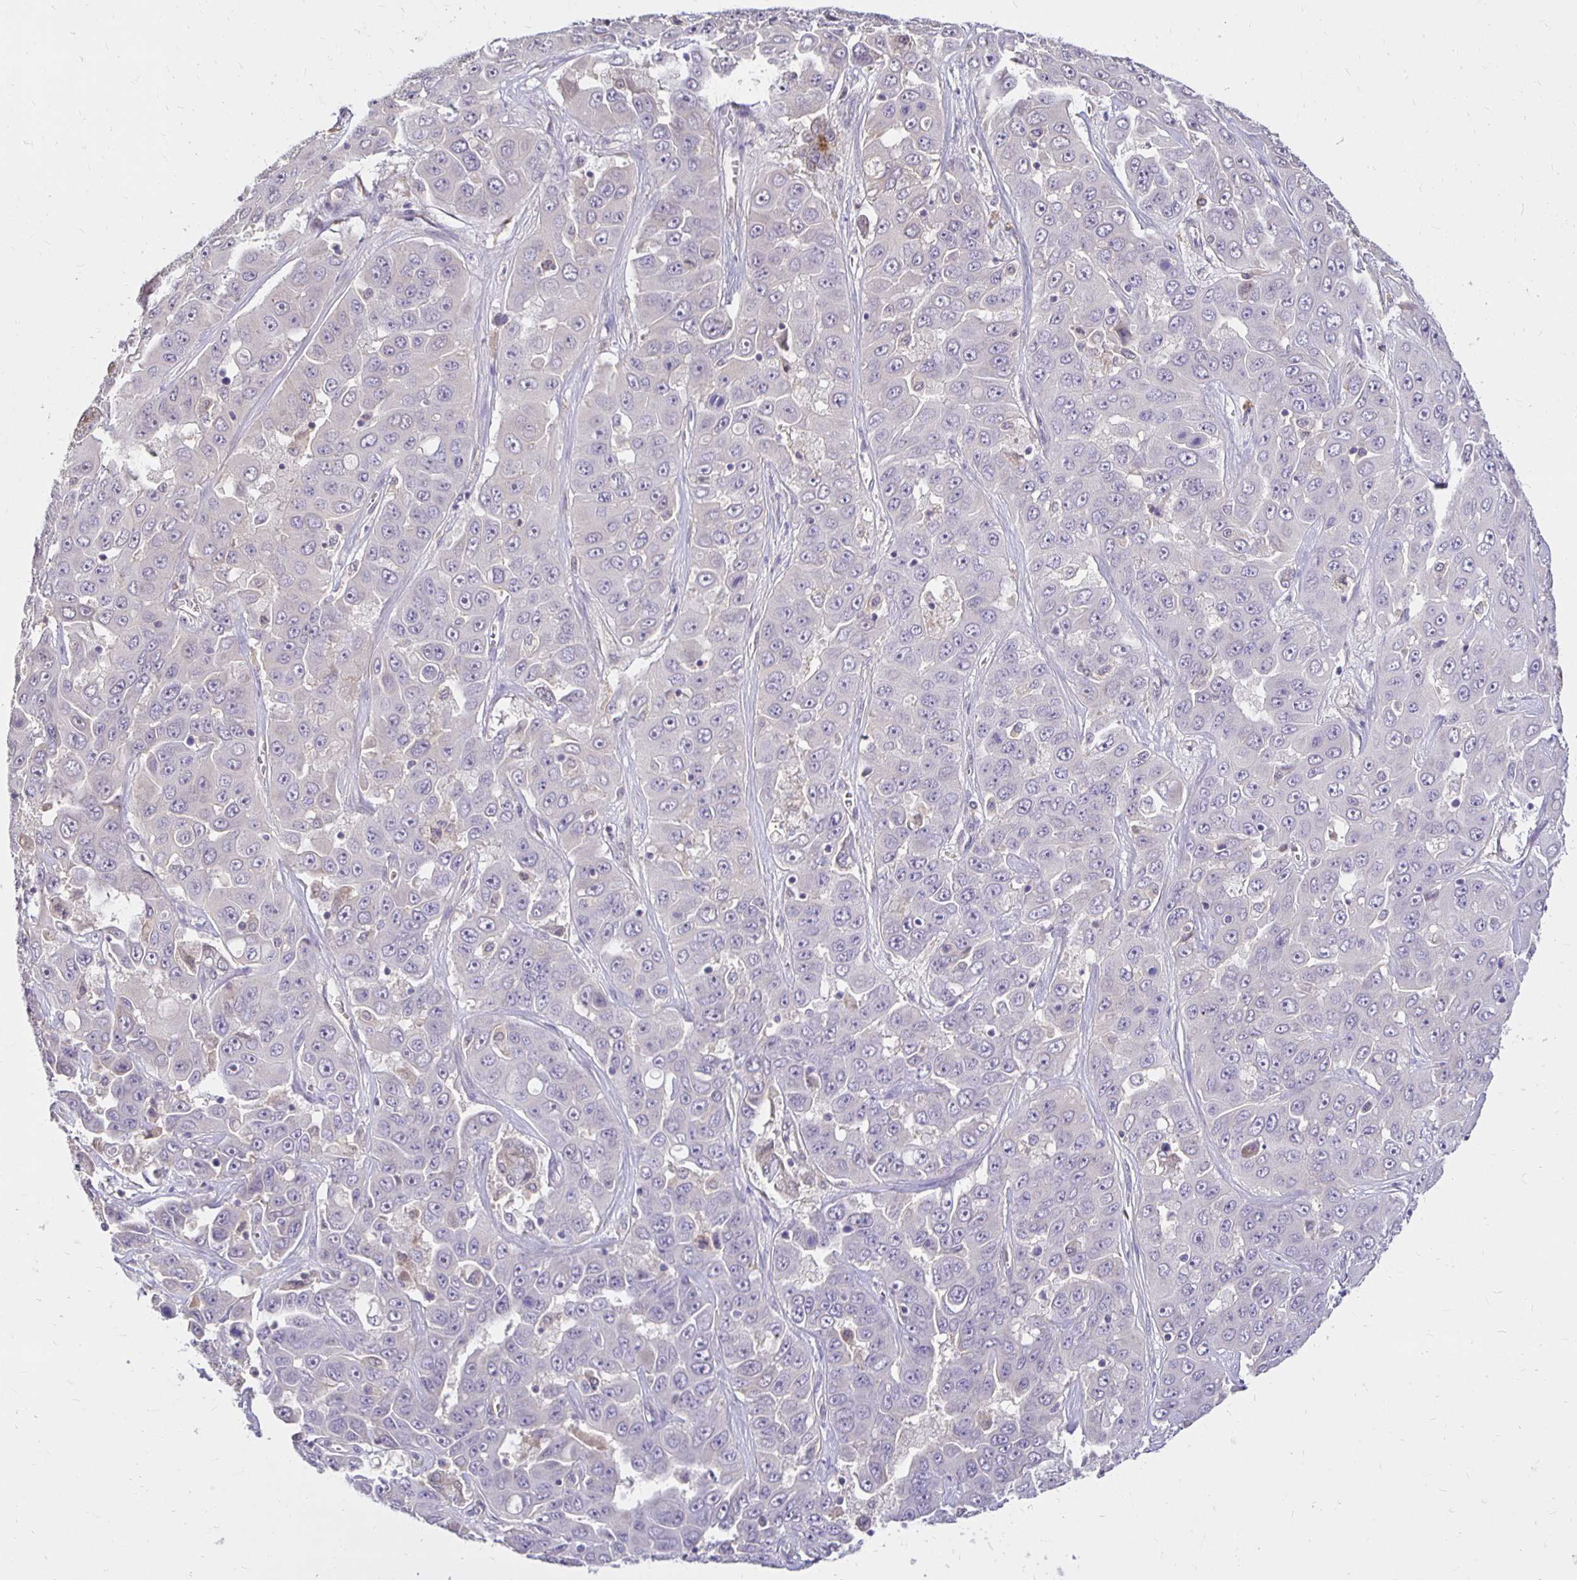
{"staining": {"intensity": "negative", "quantity": "none", "location": "none"}, "tissue": "liver cancer", "cell_type": "Tumor cells", "image_type": "cancer", "snomed": [{"axis": "morphology", "description": "Cholangiocarcinoma"}, {"axis": "topography", "description": "Liver"}], "caption": "High magnification brightfield microscopy of cholangiocarcinoma (liver) stained with DAB (3,3'-diaminobenzidine) (brown) and counterstained with hematoxylin (blue): tumor cells show no significant positivity.", "gene": "PNPLA3", "patient": {"sex": "female", "age": 52}}